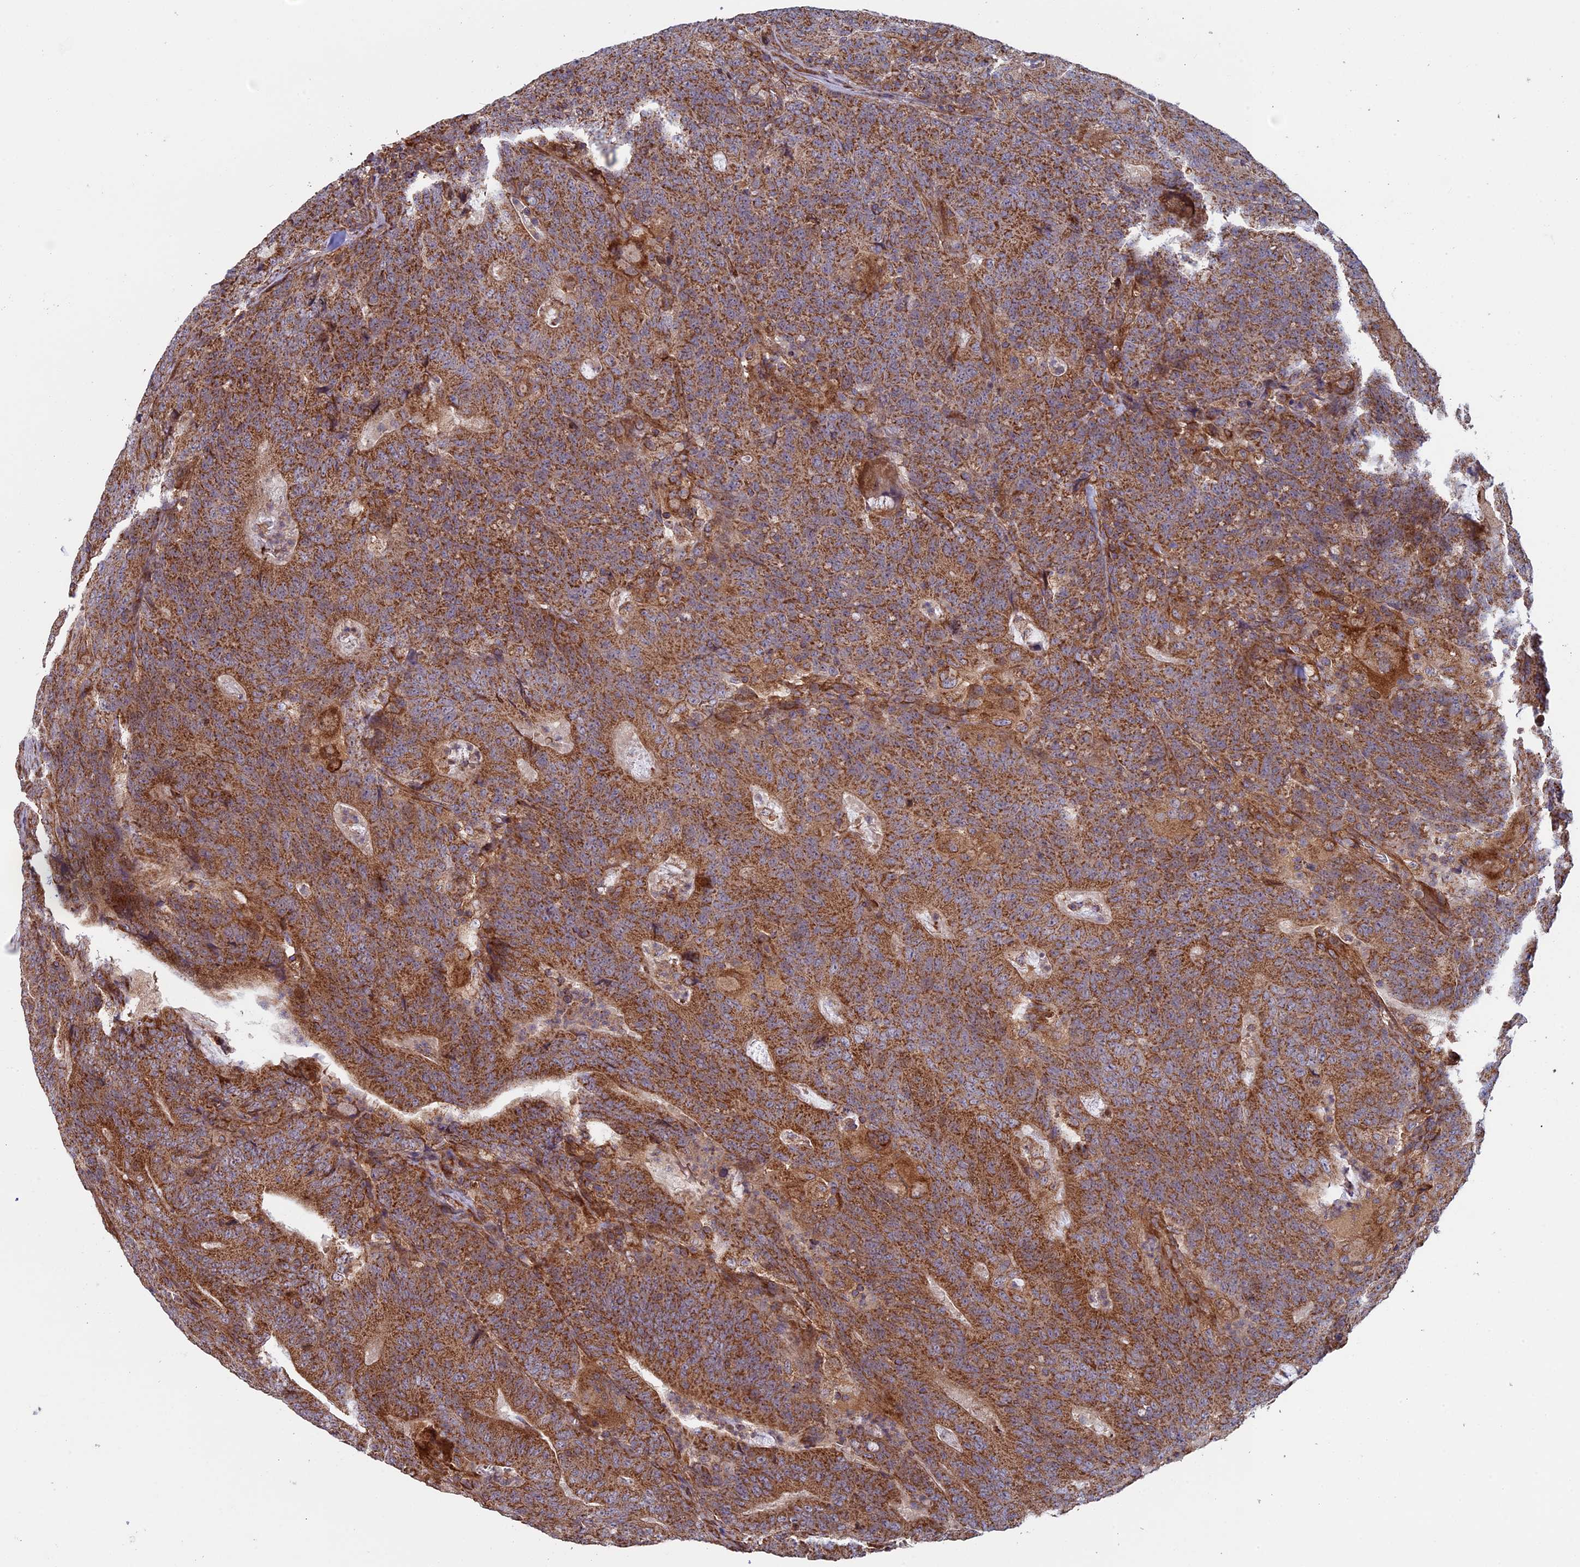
{"staining": {"intensity": "strong", "quantity": ">75%", "location": "cytoplasmic/membranous"}, "tissue": "colorectal cancer", "cell_type": "Tumor cells", "image_type": "cancer", "snomed": [{"axis": "morphology", "description": "Normal tissue, NOS"}, {"axis": "morphology", "description": "Adenocarcinoma, NOS"}, {"axis": "topography", "description": "Colon"}], "caption": "An image of adenocarcinoma (colorectal) stained for a protein shows strong cytoplasmic/membranous brown staining in tumor cells.", "gene": "CCDC8", "patient": {"sex": "female", "age": 75}}